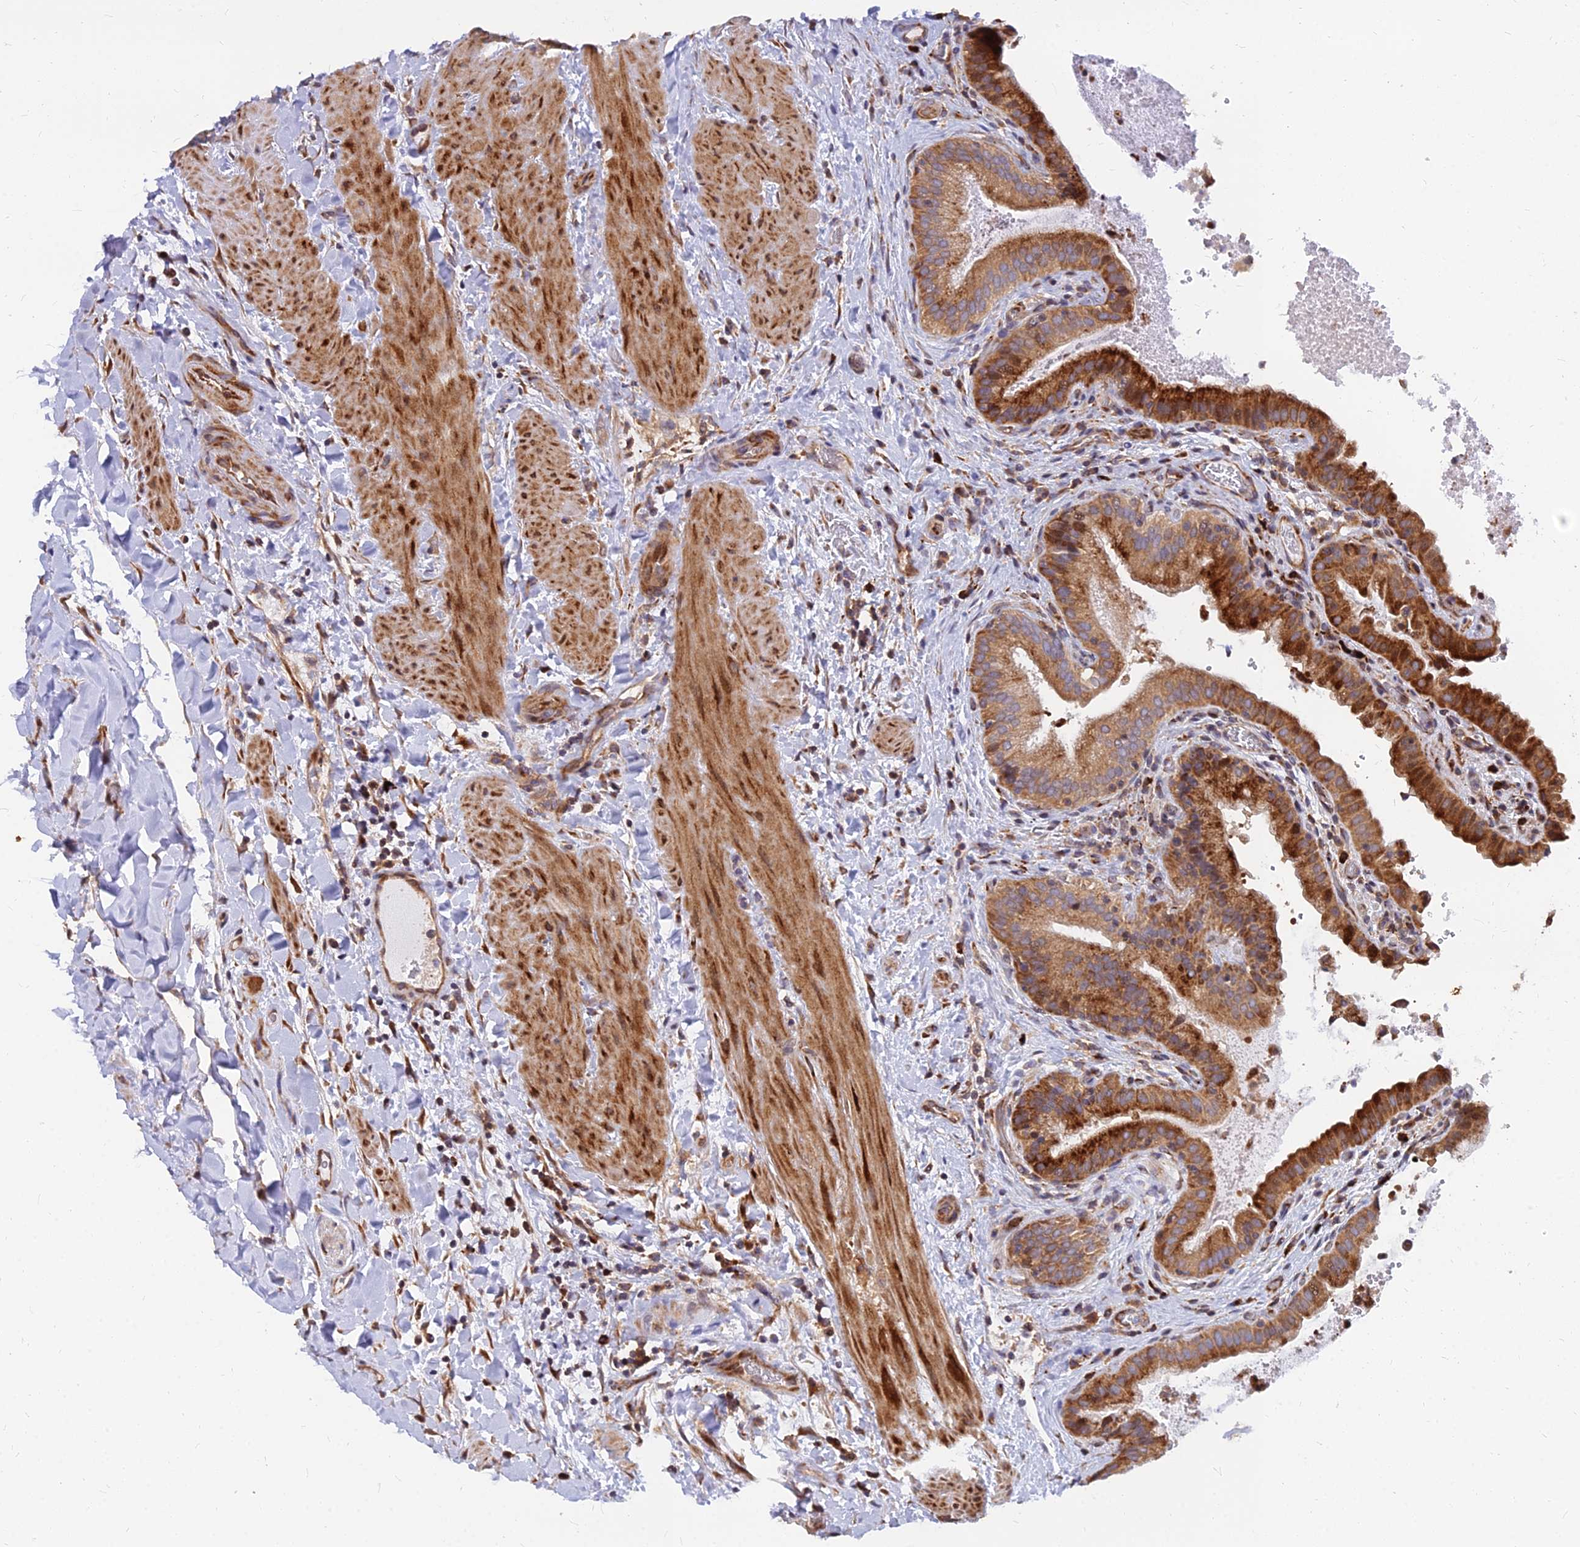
{"staining": {"intensity": "strong", "quantity": ">75%", "location": "cytoplasmic/membranous"}, "tissue": "gallbladder", "cell_type": "Glandular cells", "image_type": "normal", "snomed": [{"axis": "morphology", "description": "Normal tissue, NOS"}, {"axis": "topography", "description": "Gallbladder"}], "caption": "Gallbladder stained for a protein (brown) shows strong cytoplasmic/membranous positive expression in about >75% of glandular cells.", "gene": "CCT6A", "patient": {"sex": "male", "age": 24}}